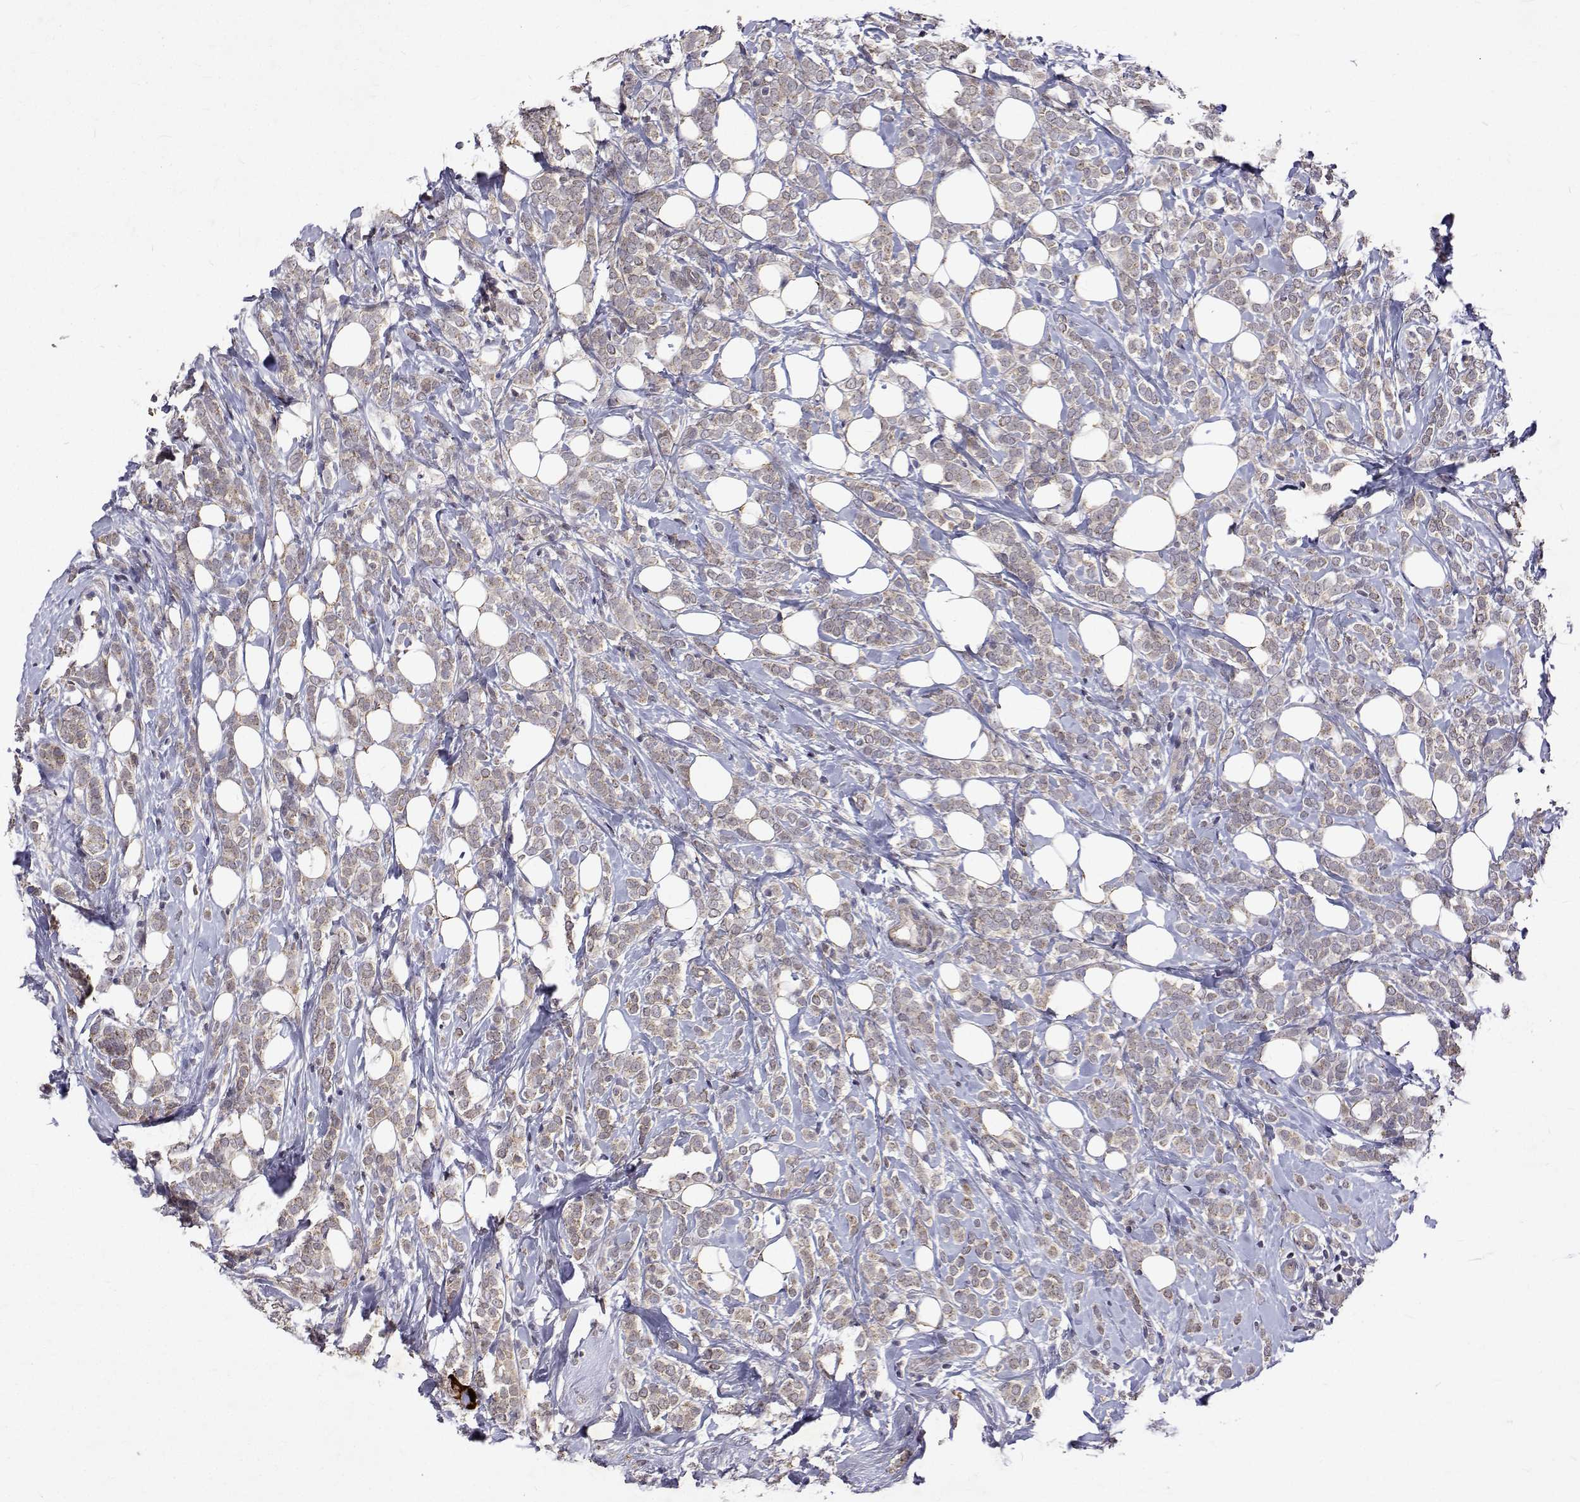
{"staining": {"intensity": "weak", "quantity": "25%-75%", "location": "cytoplasmic/membranous"}, "tissue": "breast cancer", "cell_type": "Tumor cells", "image_type": "cancer", "snomed": [{"axis": "morphology", "description": "Lobular carcinoma"}, {"axis": "topography", "description": "Breast"}], "caption": "Breast lobular carcinoma stained with a brown dye reveals weak cytoplasmic/membranous positive staining in about 25%-75% of tumor cells.", "gene": "ALKBH8", "patient": {"sex": "female", "age": 49}}